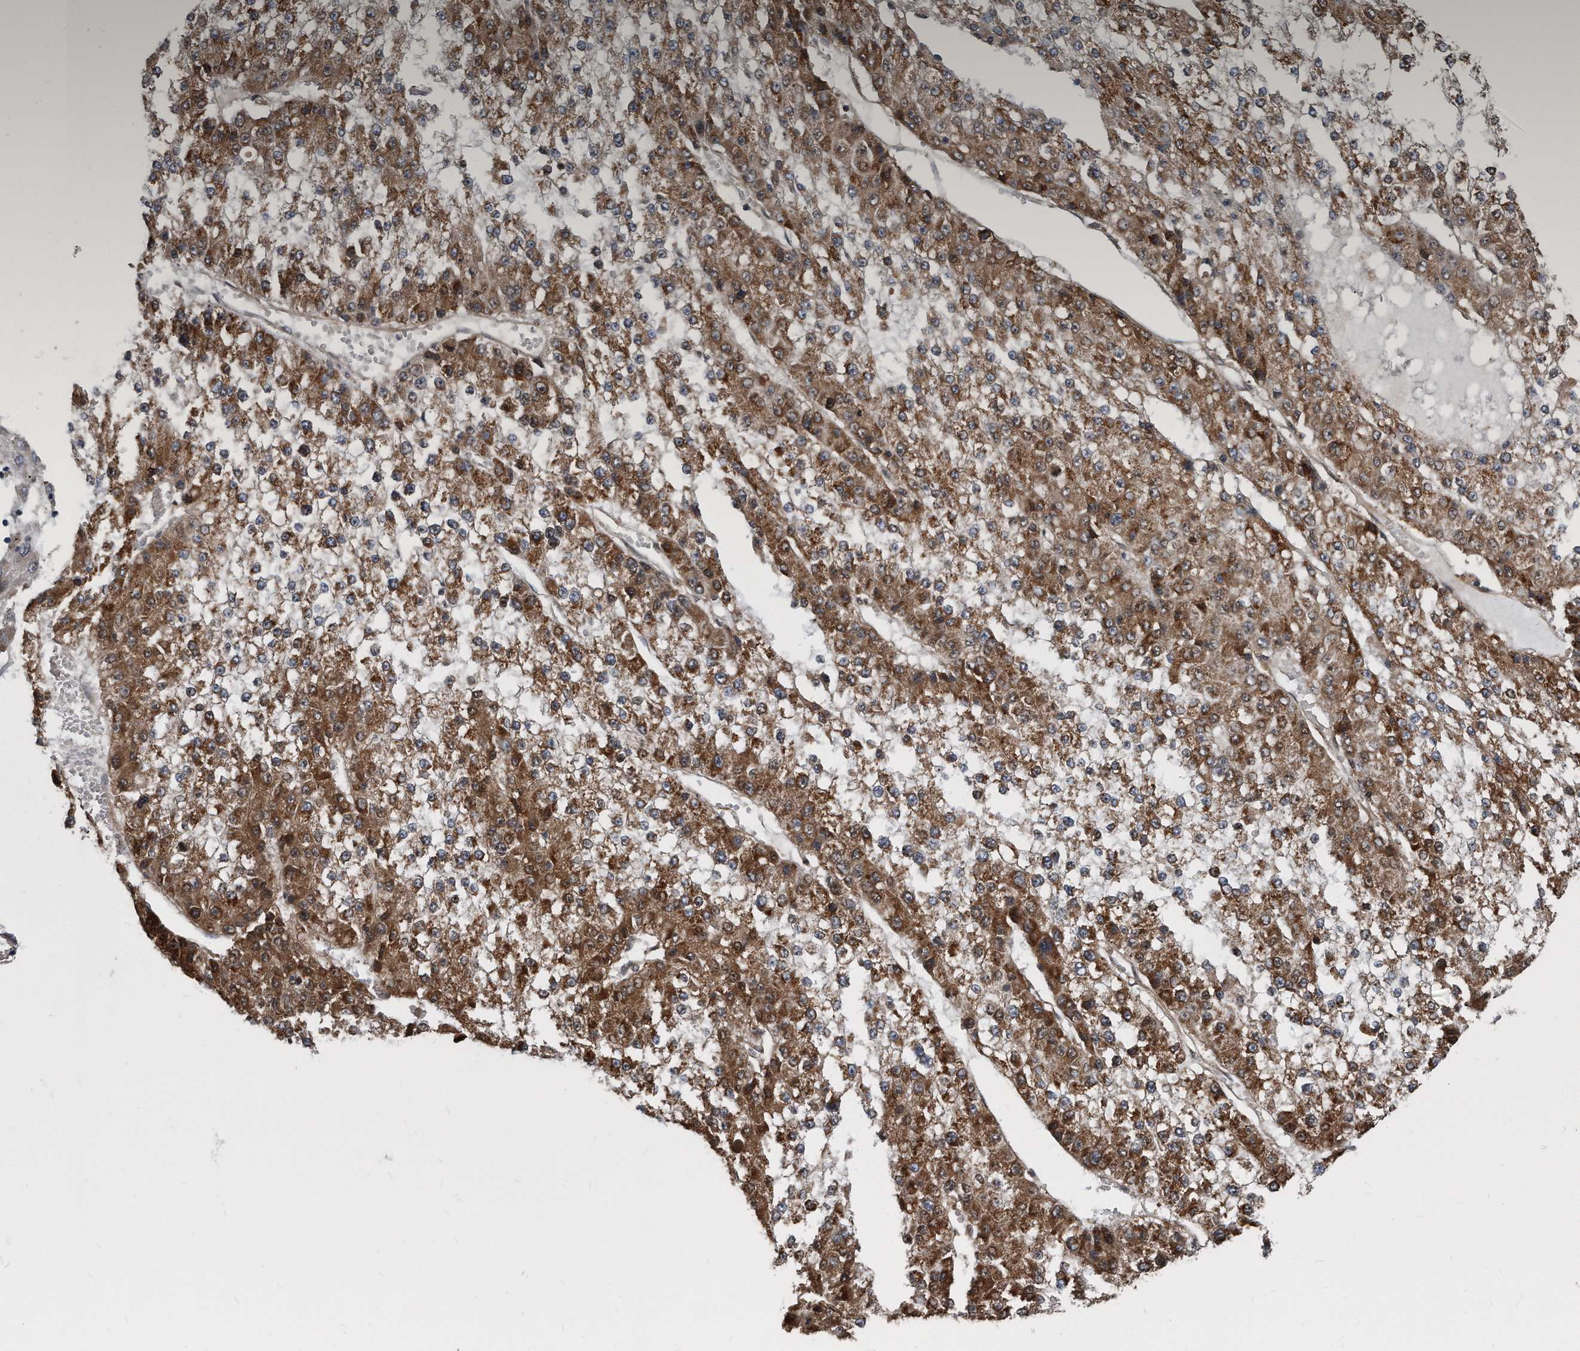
{"staining": {"intensity": "moderate", "quantity": ">75%", "location": "cytoplasmic/membranous"}, "tissue": "liver cancer", "cell_type": "Tumor cells", "image_type": "cancer", "snomed": [{"axis": "morphology", "description": "Carcinoma, Hepatocellular, NOS"}, {"axis": "topography", "description": "Liver"}], "caption": "DAB (3,3'-diaminobenzidine) immunohistochemical staining of human liver hepatocellular carcinoma reveals moderate cytoplasmic/membranous protein staining in approximately >75% of tumor cells.", "gene": "FAM136A", "patient": {"sex": "female", "age": 73}}